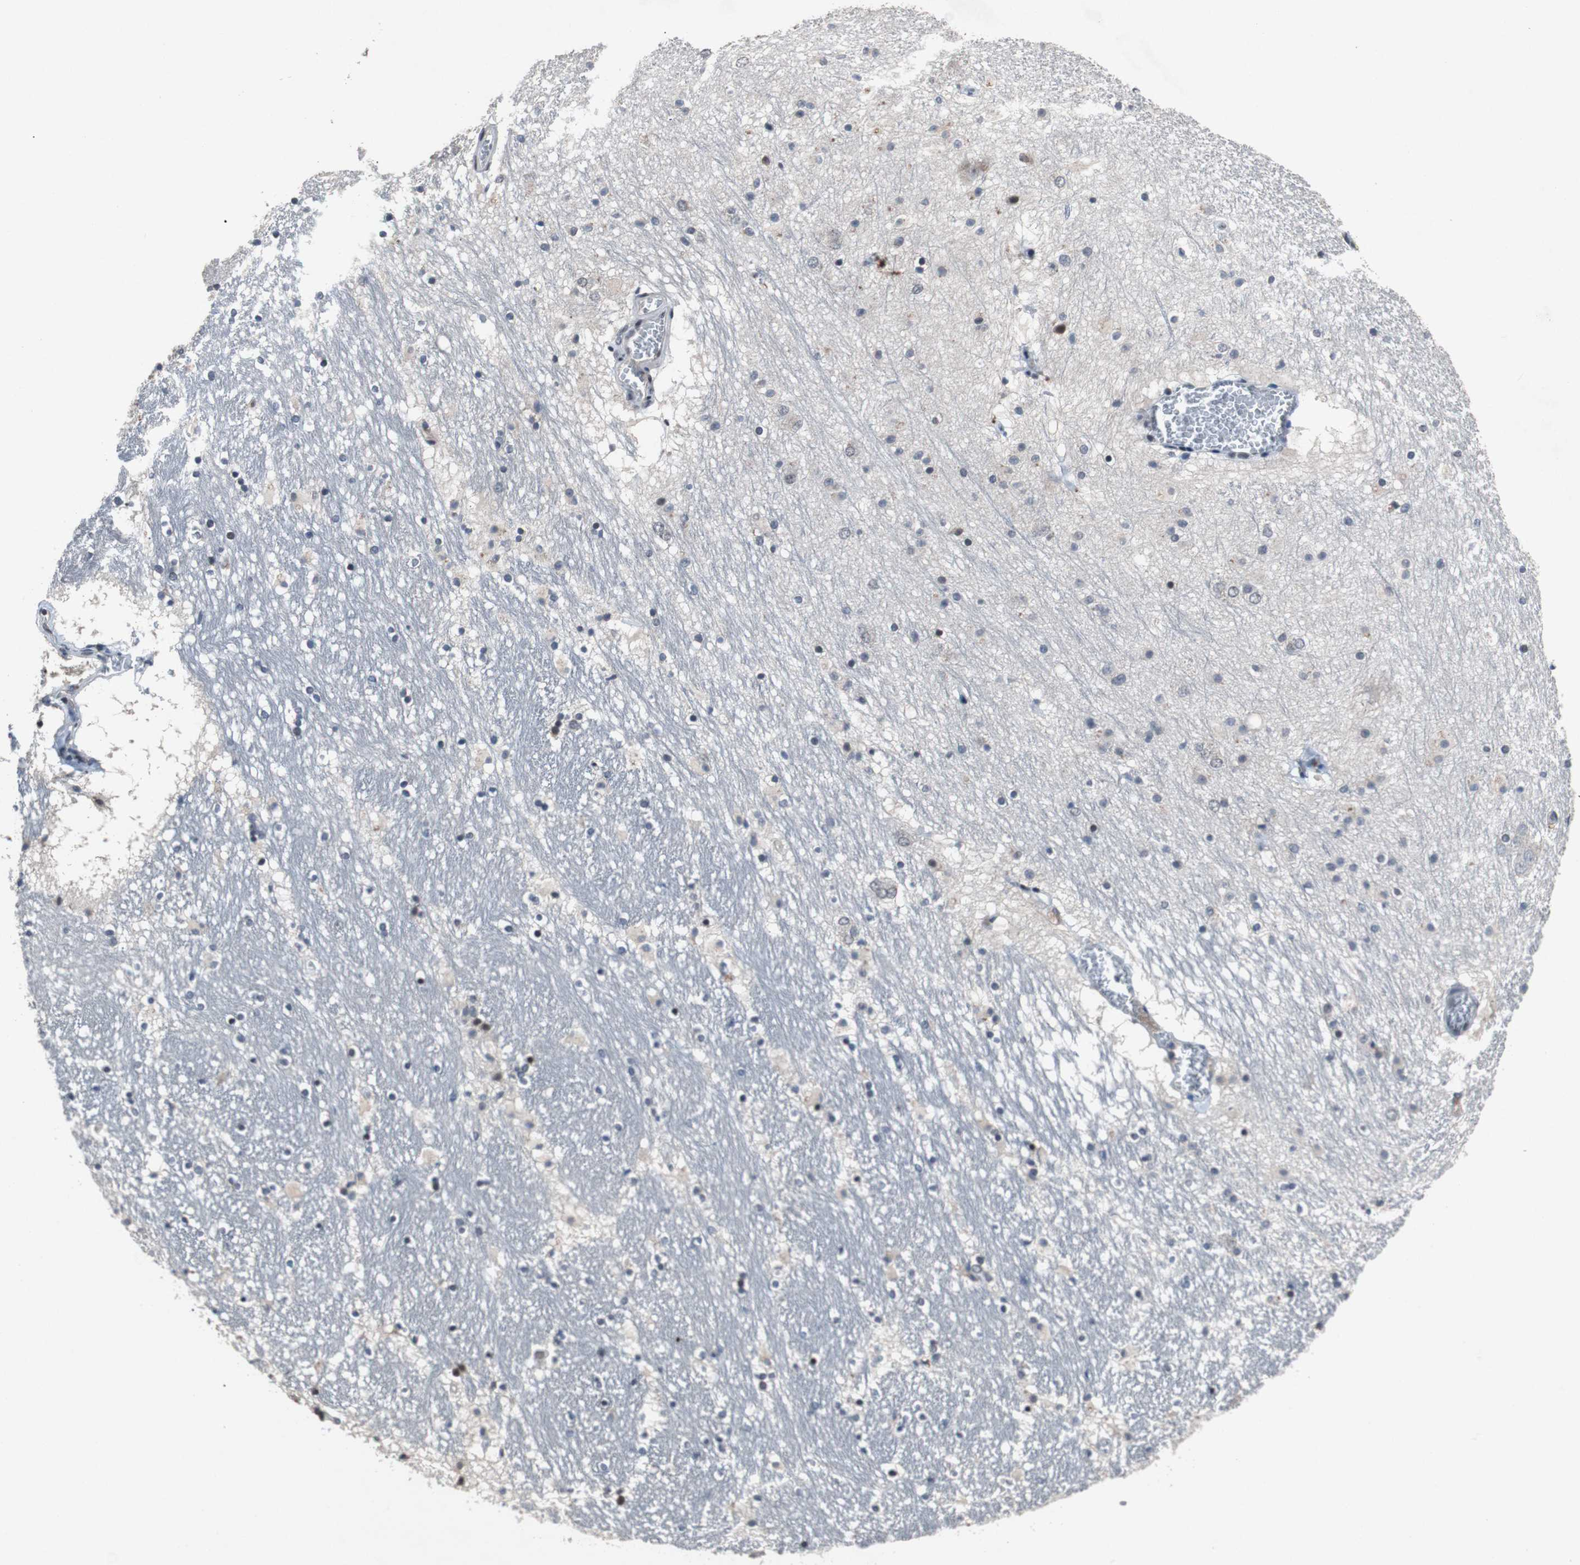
{"staining": {"intensity": "negative", "quantity": "none", "location": "none"}, "tissue": "hippocampus", "cell_type": "Glial cells", "image_type": "normal", "snomed": [{"axis": "morphology", "description": "Normal tissue, NOS"}, {"axis": "topography", "description": "Hippocampus"}], "caption": "Protein analysis of benign hippocampus demonstrates no significant expression in glial cells. The staining was performed using DAB (3,3'-diaminobenzidine) to visualize the protein expression in brown, while the nuclei were stained in blue with hematoxylin (Magnification: 20x).", "gene": "TP63", "patient": {"sex": "male", "age": 45}}